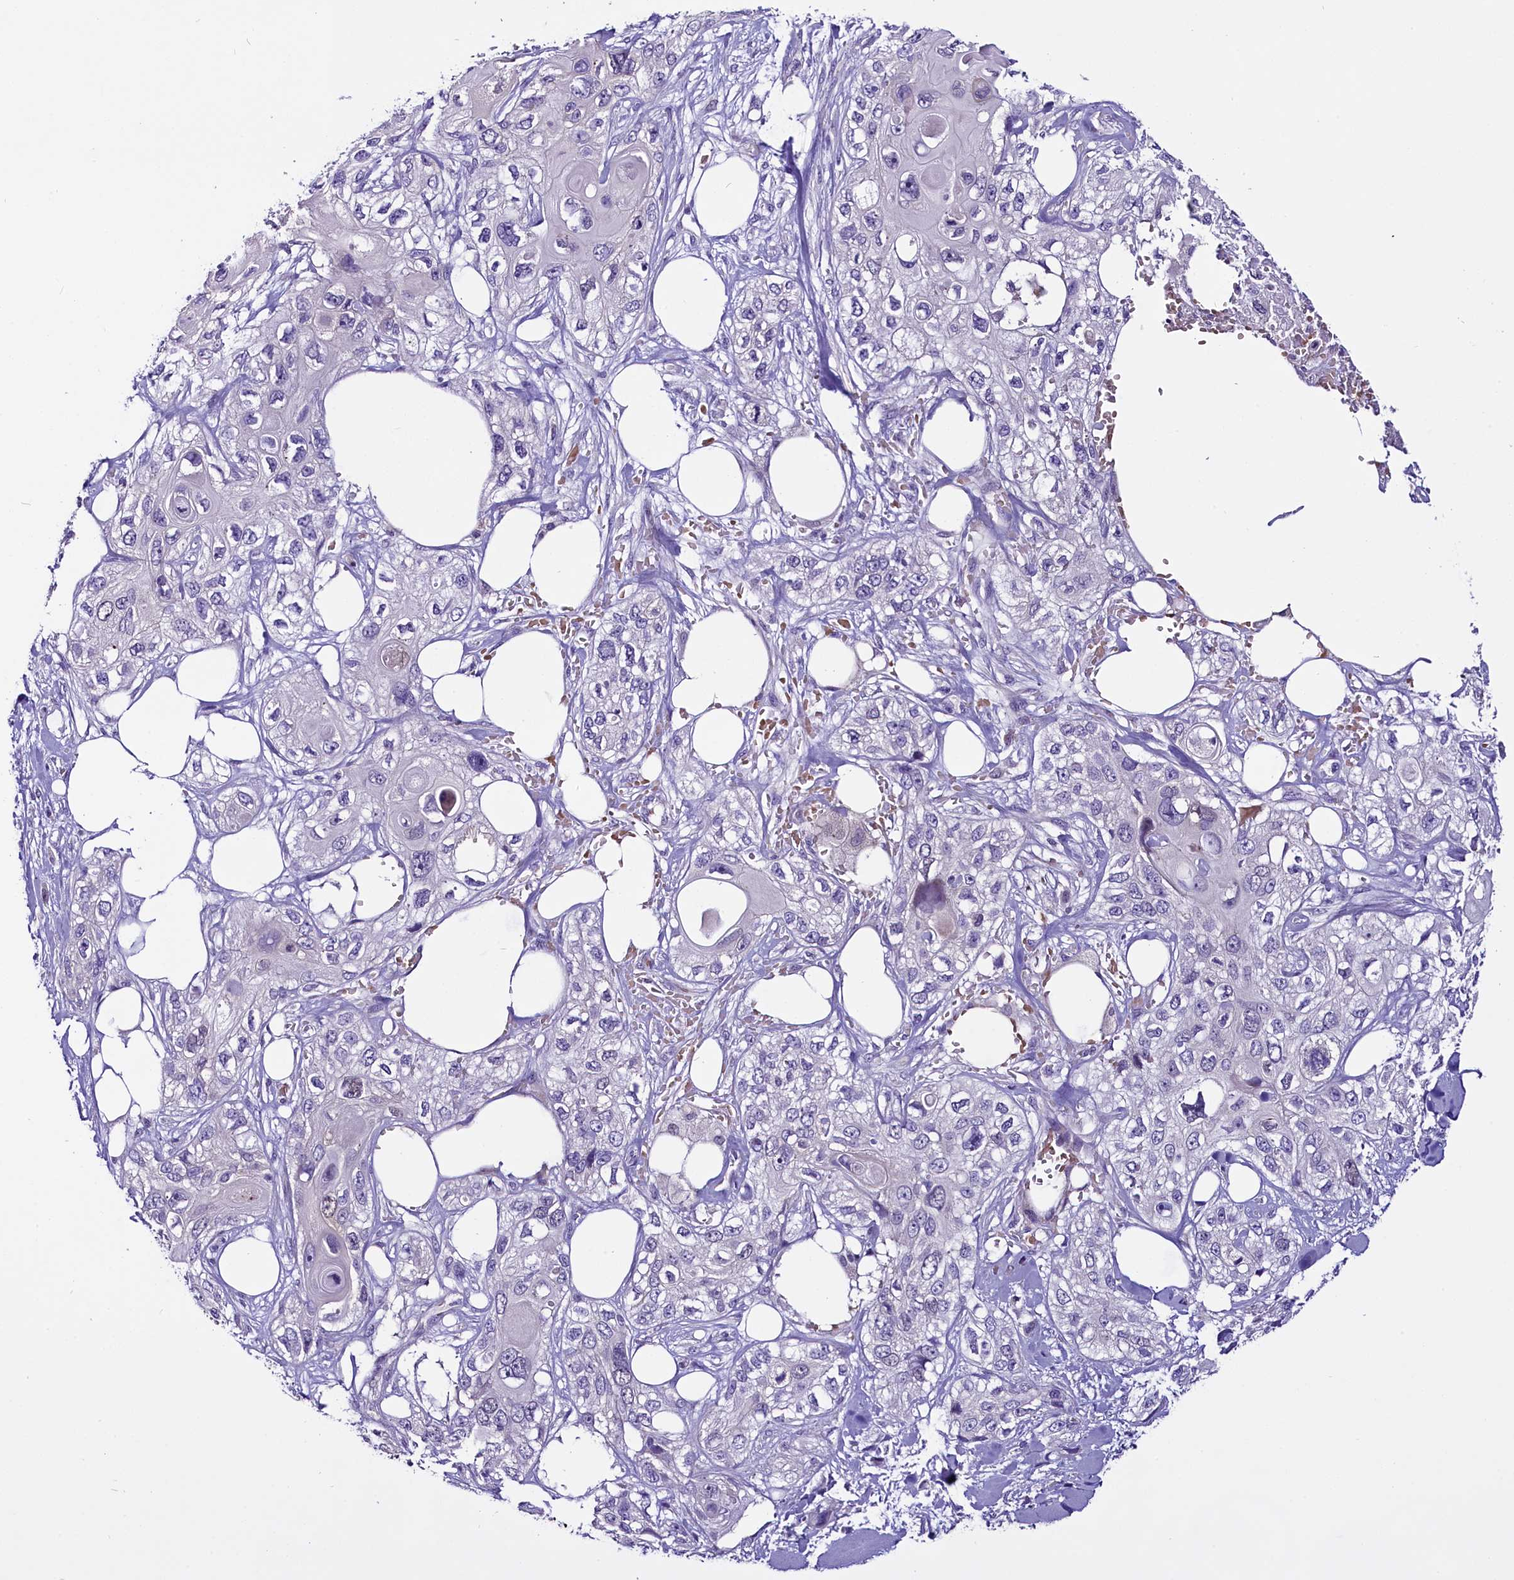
{"staining": {"intensity": "negative", "quantity": "none", "location": "none"}, "tissue": "skin cancer", "cell_type": "Tumor cells", "image_type": "cancer", "snomed": [{"axis": "morphology", "description": "Normal tissue, NOS"}, {"axis": "morphology", "description": "Squamous cell carcinoma, NOS"}, {"axis": "topography", "description": "Skin"}], "caption": "Human skin squamous cell carcinoma stained for a protein using immunohistochemistry exhibits no expression in tumor cells.", "gene": "C9orf40", "patient": {"sex": "male", "age": 72}}